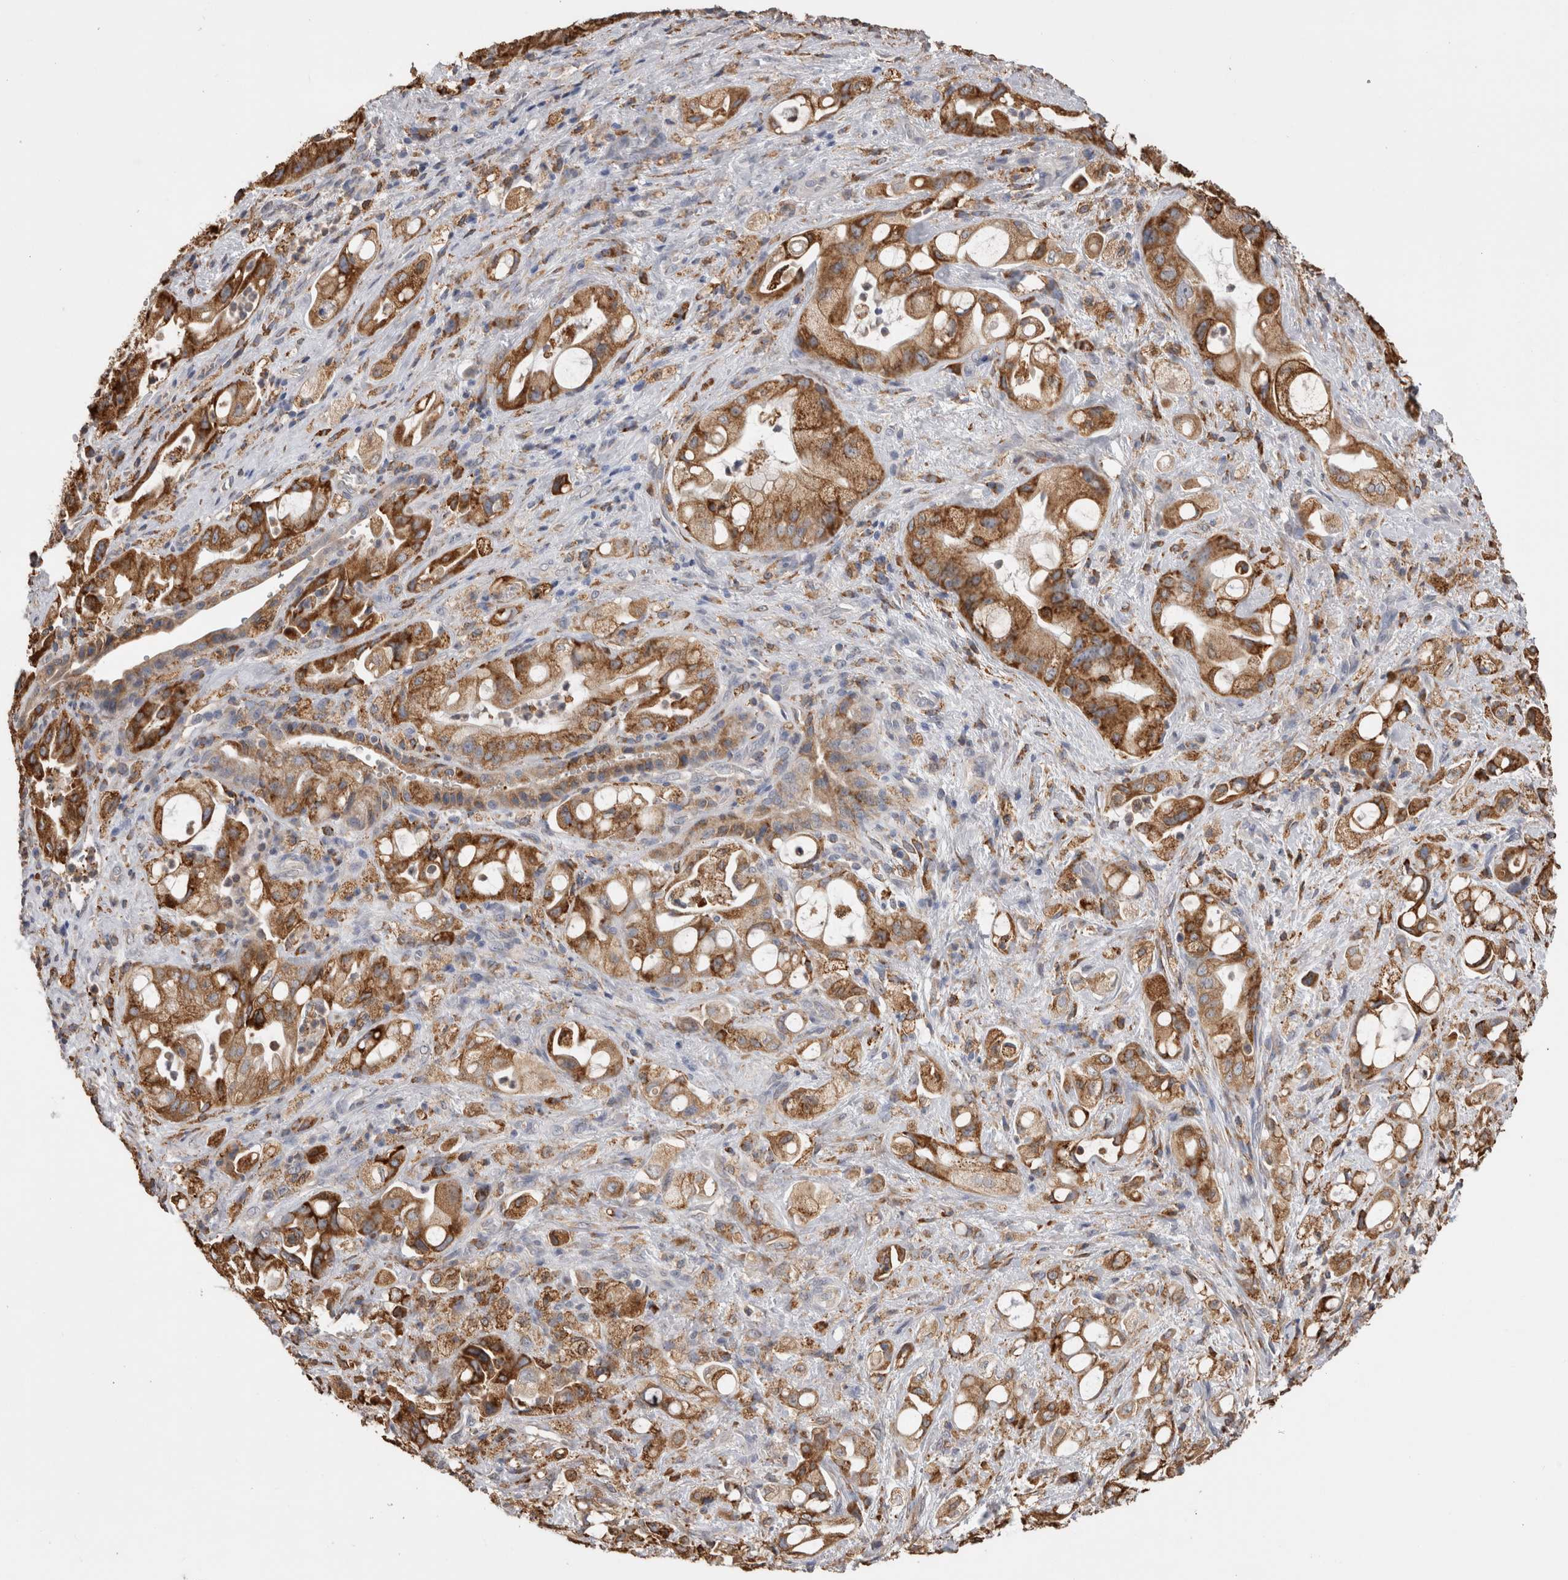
{"staining": {"intensity": "strong", "quantity": ">75%", "location": "cytoplasmic/membranous"}, "tissue": "pancreatic cancer", "cell_type": "Tumor cells", "image_type": "cancer", "snomed": [{"axis": "morphology", "description": "Adenocarcinoma, NOS"}, {"axis": "topography", "description": "Pancreas"}], "caption": "Approximately >75% of tumor cells in human pancreatic adenocarcinoma show strong cytoplasmic/membranous protein staining as visualized by brown immunohistochemical staining.", "gene": "LRPAP1", "patient": {"sex": "male", "age": 79}}